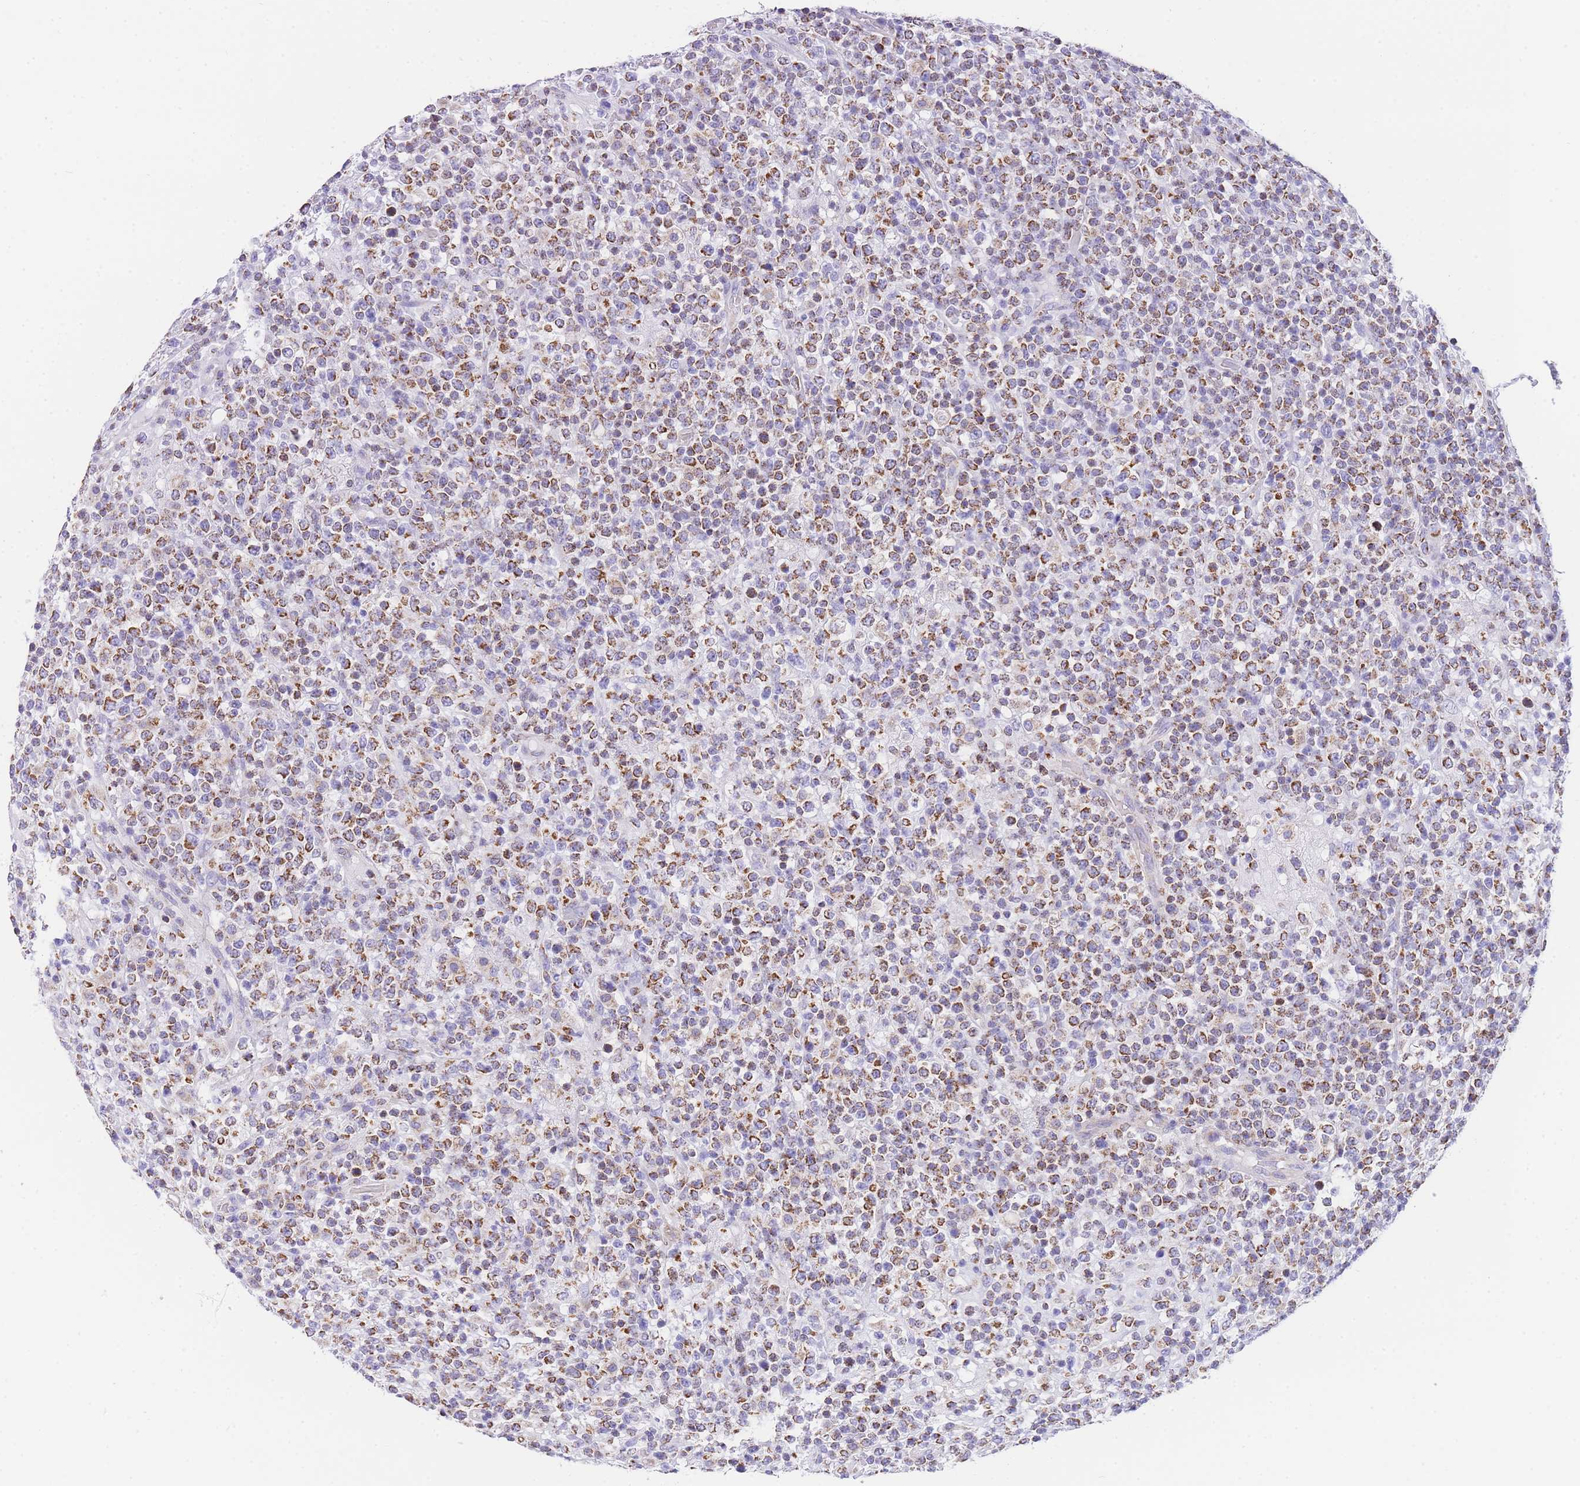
{"staining": {"intensity": "strong", "quantity": "25%-75%", "location": "cytoplasmic/membranous"}, "tissue": "lymphoma", "cell_type": "Tumor cells", "image_type": "cancer", "snomed": [{"axis": "morphology", "description": "Malignant lymphoma, non-Hodgkin's type, High grade"}, {"axis": "topography", "description": "Colon"}], "caption": "The photomicrograph displays staining of high-grade malignant lymphoma, non-Hodgkin's type, revealing strong cytoplasmic/membranous protein positivity (brown color) within tumor cells.", "gene": "NKD2", "patient": {"sex": "female", "age": 53}}